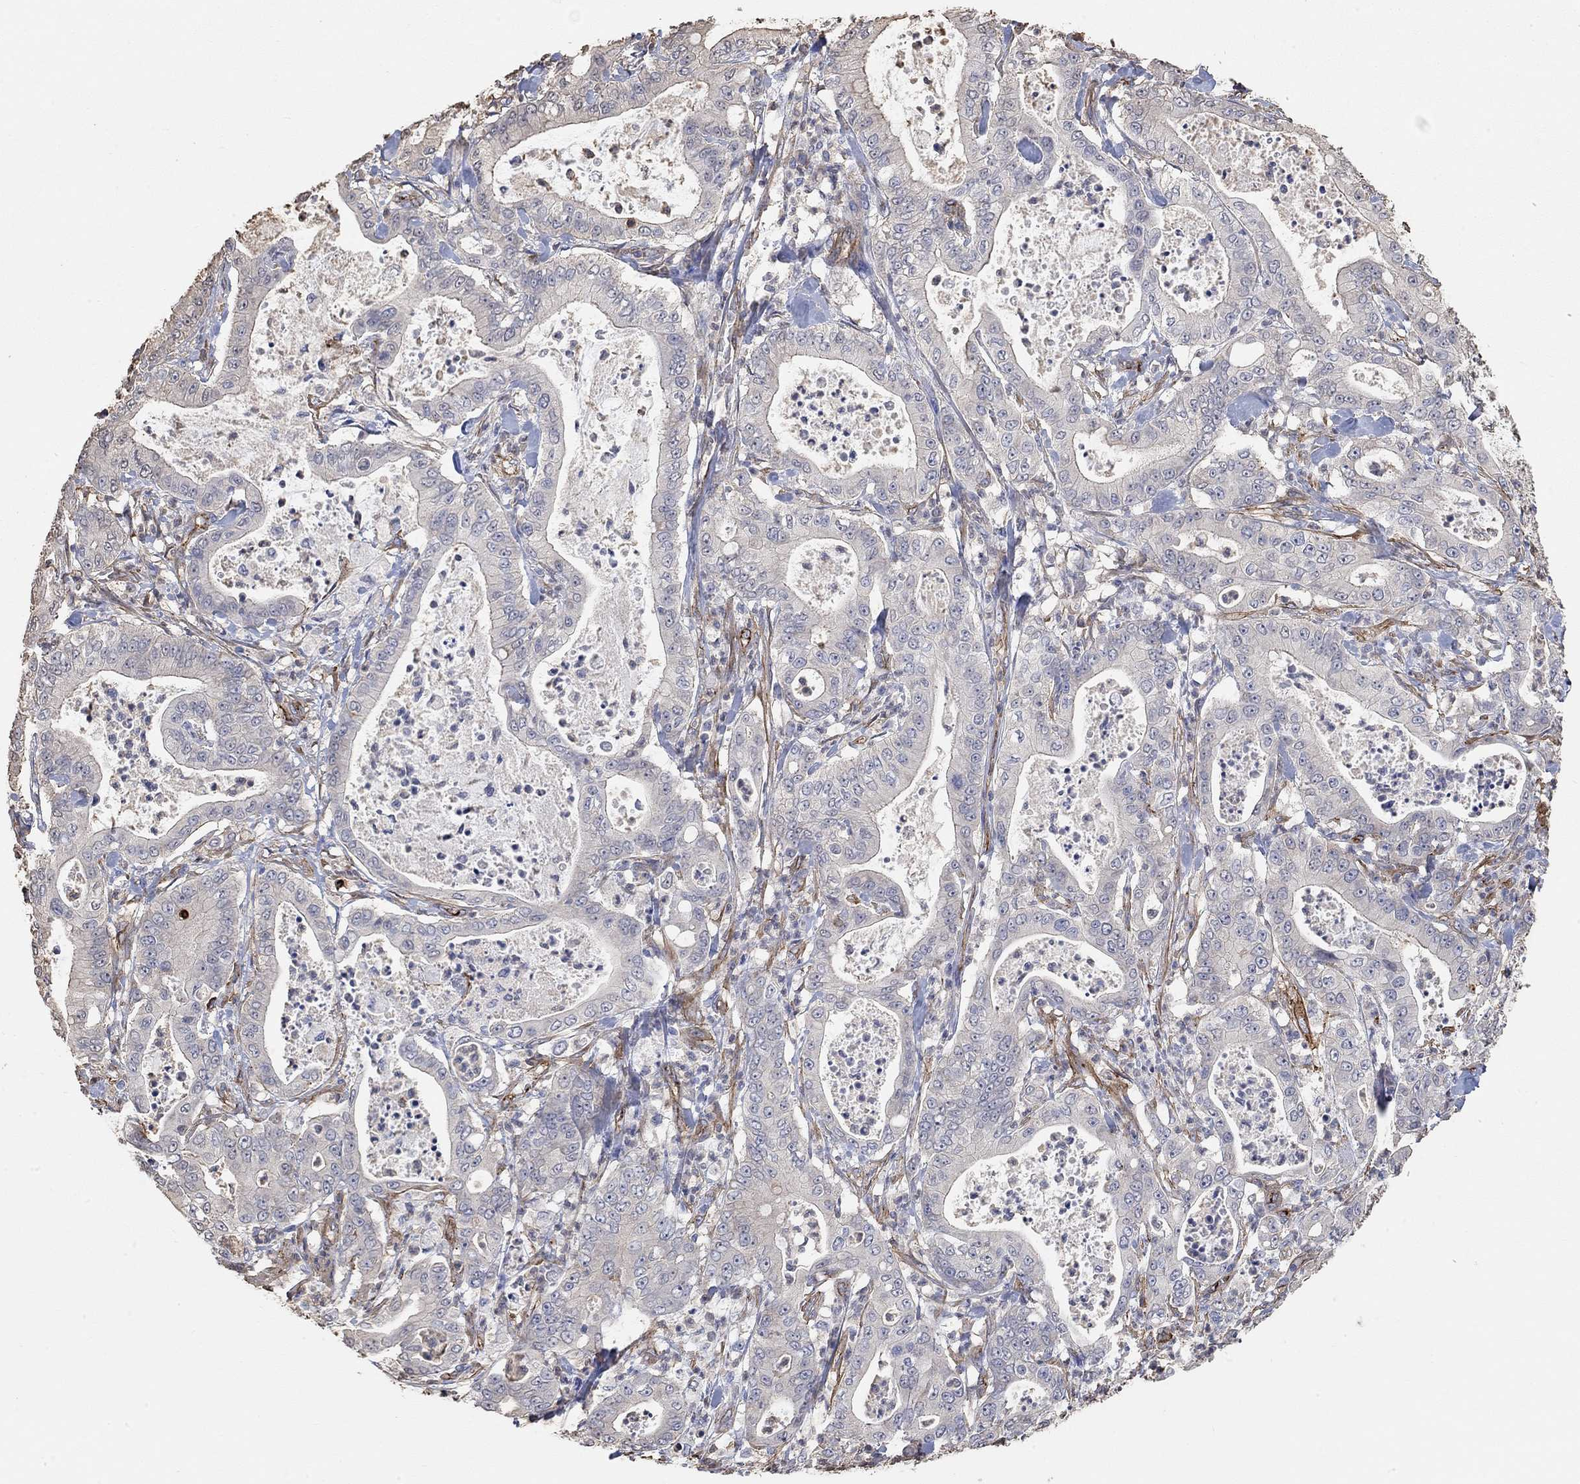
{"staining": {"intensity": "weak", "quantity": "<25%", "location": "cytoplasmic/membranous"}, "tissue": "pancreatic cancer", "cell_type": "Tumor cells", "image_type": "cancer", "snomed": [{"axis": "morphology", "description": "Adenocarcinoma, NOS"}, {"axis": "topography", "description": "Pancreas"}], "caption": "High power microscopy photomicrograph of an immunohistochemistry (IHC) histopathology image of adenocarcinoma (pancreatic), revealing no significant positivity in tumor cells.", "gene": "SYT16", "patient": {"sex": "male", "age": 71}}